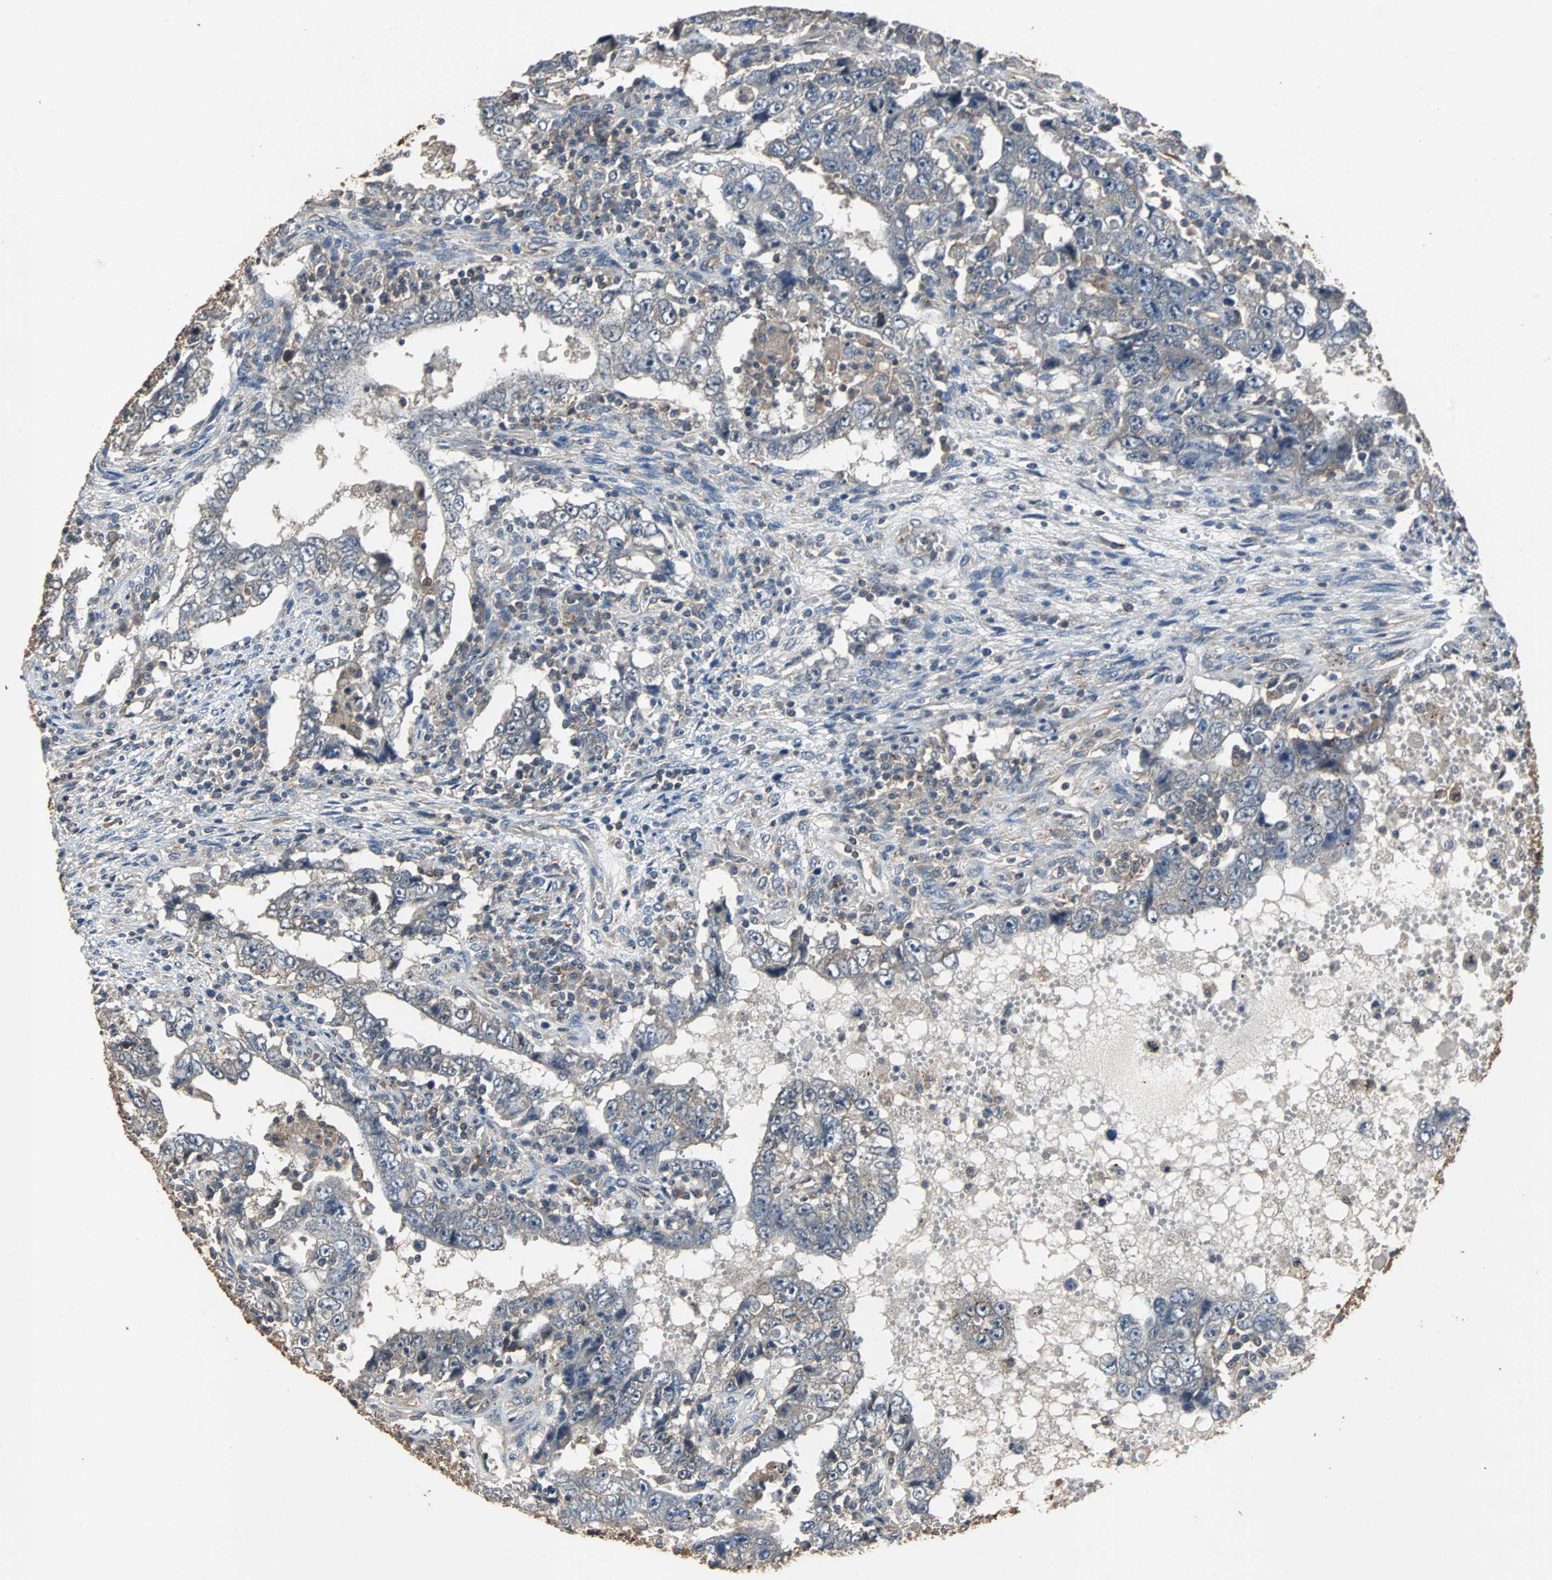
{"staining": {"intensity": "negative", "quantity": "none", "location": "none"}, "tissue": "testis cancer", "cell_type": "Tumor cells", "image_type": "cancer", "snomed": [{"axis": "morphology", "description": "Carcinoma, Embryonal, NOS"}, {"axis": "topography", "description": "Testis"}], "caption": "Testis cancer (embryonal carcinoma) was stained to show a protein in brown. There is no significant expression in tumor cells.", "gene": "NDRG1", "patient": {"sex": "male", "age": 26}}